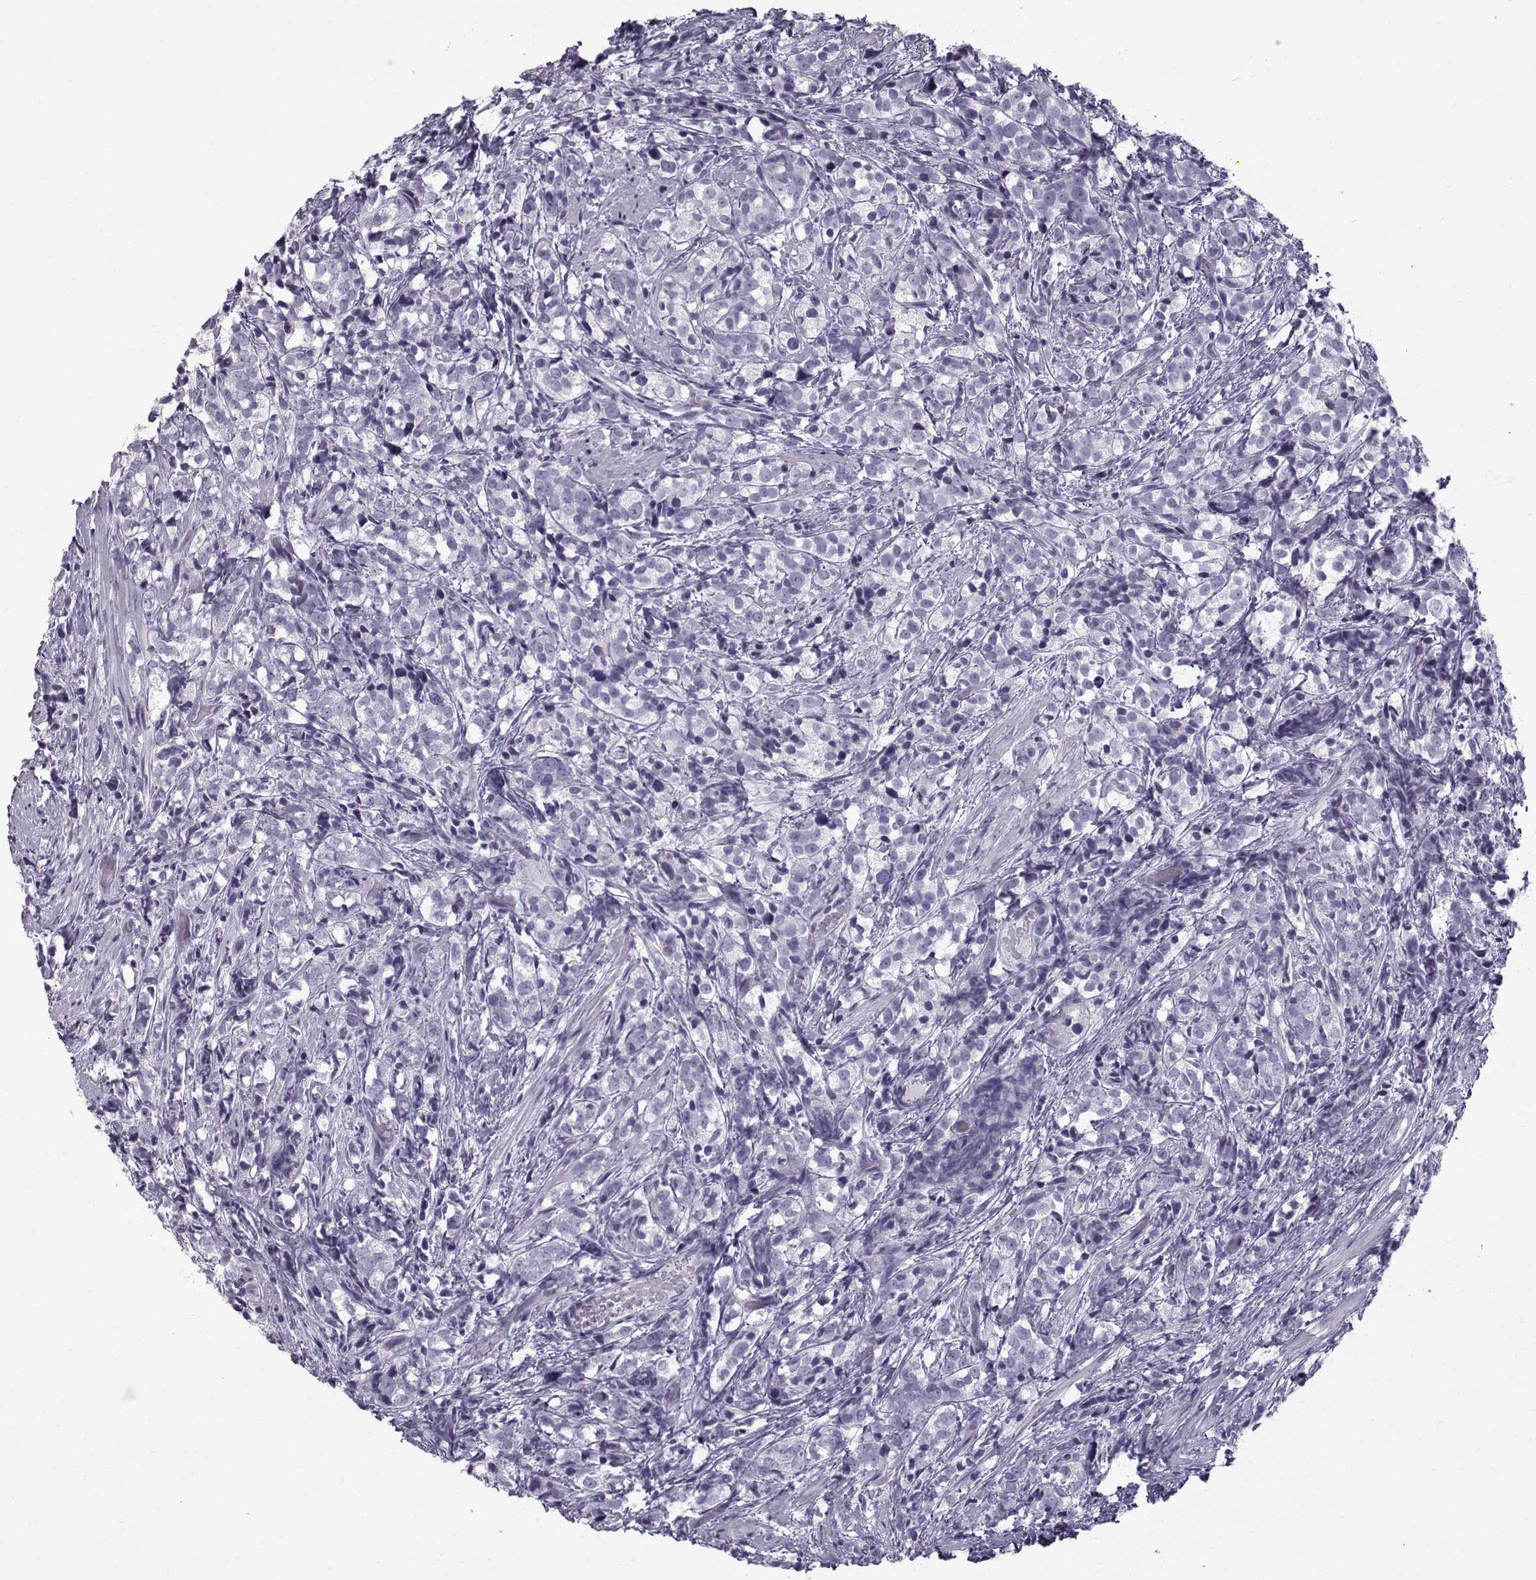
{"staining": {"intensity": "negative", "quantity": "none", "location": "none"}, "tissue": "prostate cancer", "cell_type": "Tumor cells", "image_type": "cancer", "snomed": [{"axis": "morphology", "description": "Adenocarcinoma, High grade"}, {"axis": "topography", "description": "Prostate"}], "caption": "High magnification brightfield microscopy of prostate cancer stained with DAB (3,3'-diaminobenzidine) (brown) and counterstained with hematoxylin (blue): tumor cells show no significant expression.", "gene": "DMRT3", "patient": {"sex": "male", "age": 53}}